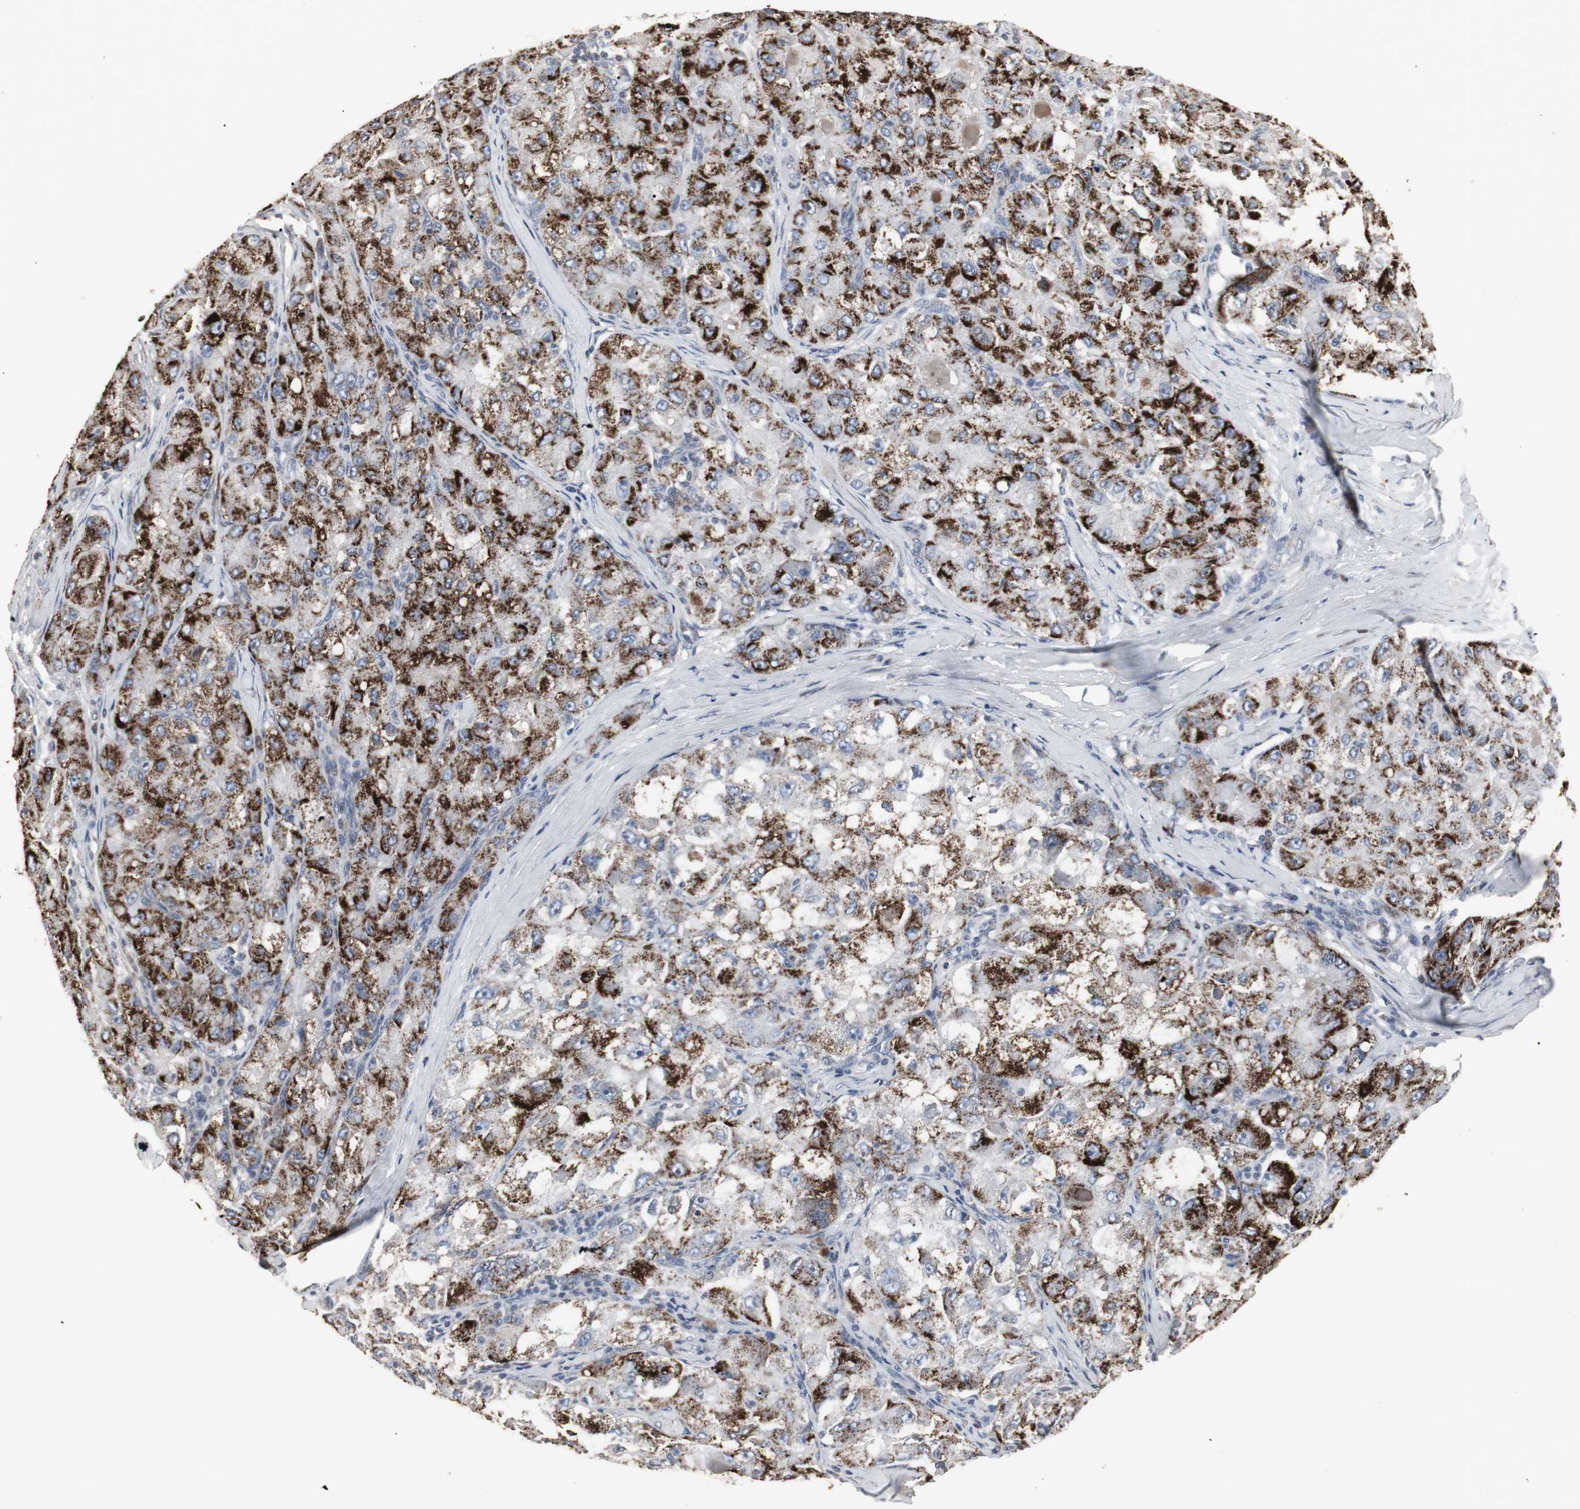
{"staining": {"intensity": "strong", "quantity": ">75%", "location": "cytoplasmic/membranous"}, "tissue": "liver cancer", "cell_type": "Tumor cells", "image_type": "cancer", "snomed": [{"axis": "morphology", "description": "Carcinoma, Hepatocellular, NOS"}, {"axis": "topography", "description": "Liver"}], "caption": "Liver cancer was stained to show a protein in brown. There is high levels of strong cytoplasmic/membranous expression in approximately >75% of tumor cells.", "gene": "ACAA1", "patient": {"sex": "male", "age": 80}}